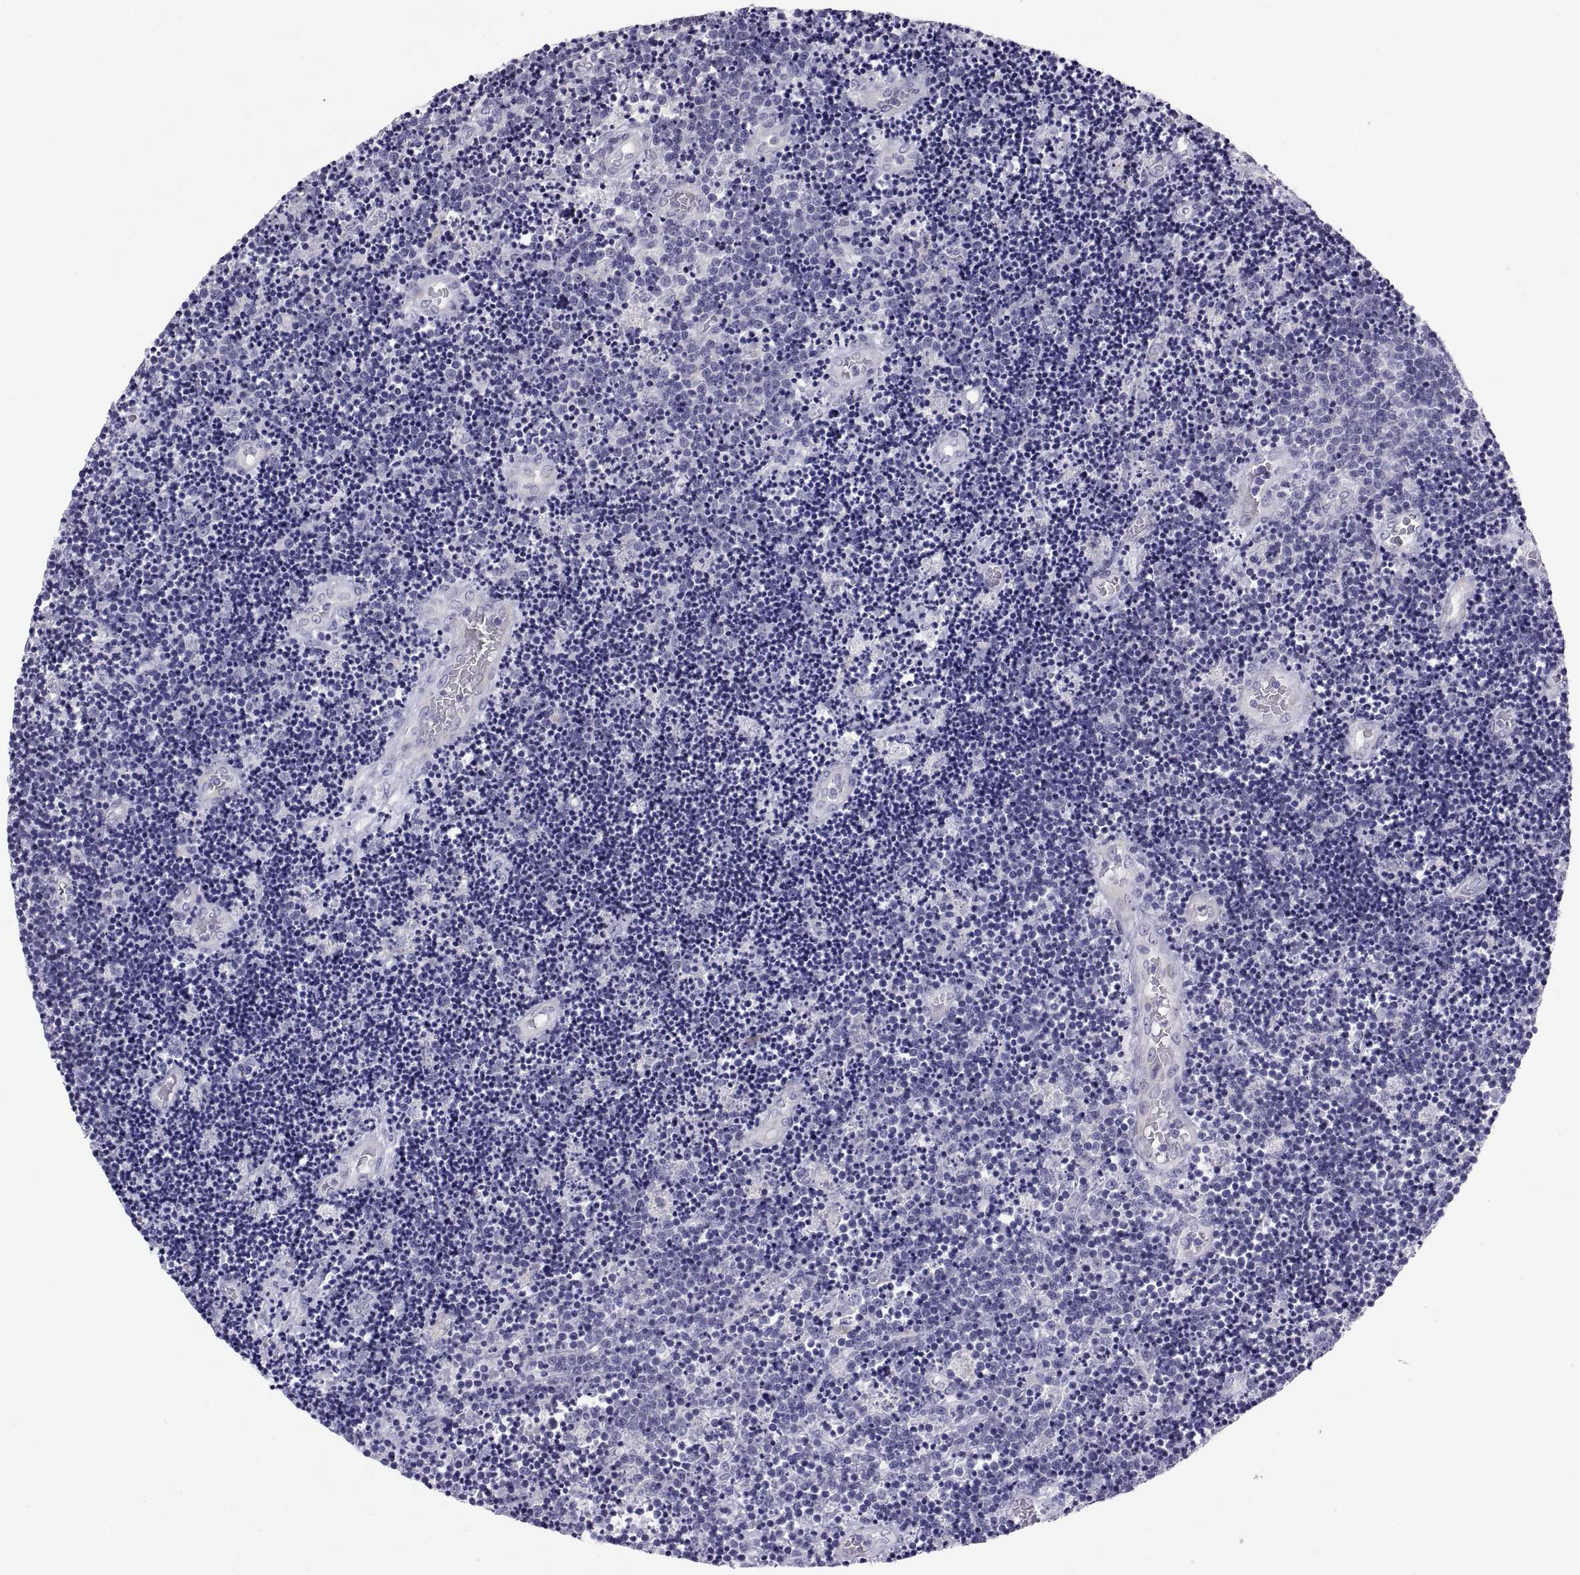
{"staining": {"intensity": "negative", "quantity": "none", "location": "none"}, "tissue": "lymphoma", "cell_type": "Tumor cells", "image_type": "cancer", "snomed": [{"axis": "morphology", "description": "Malignant lymphoma, non-Hodgkin's type, Low grade"}, {"axis": "topography", "description": "Brain"}], "caption": "Tumor cells show no significant protein expression in lymphoma. The staining was performed using DAB (3,3'-diaminobenzidine) to visualize the protein expression in brown, while the nuclei were stained in blue with hematoxylin (Magnification: 20x).", "gene": "TEX13A", "patient": {"sex": "female", "age": 66}}